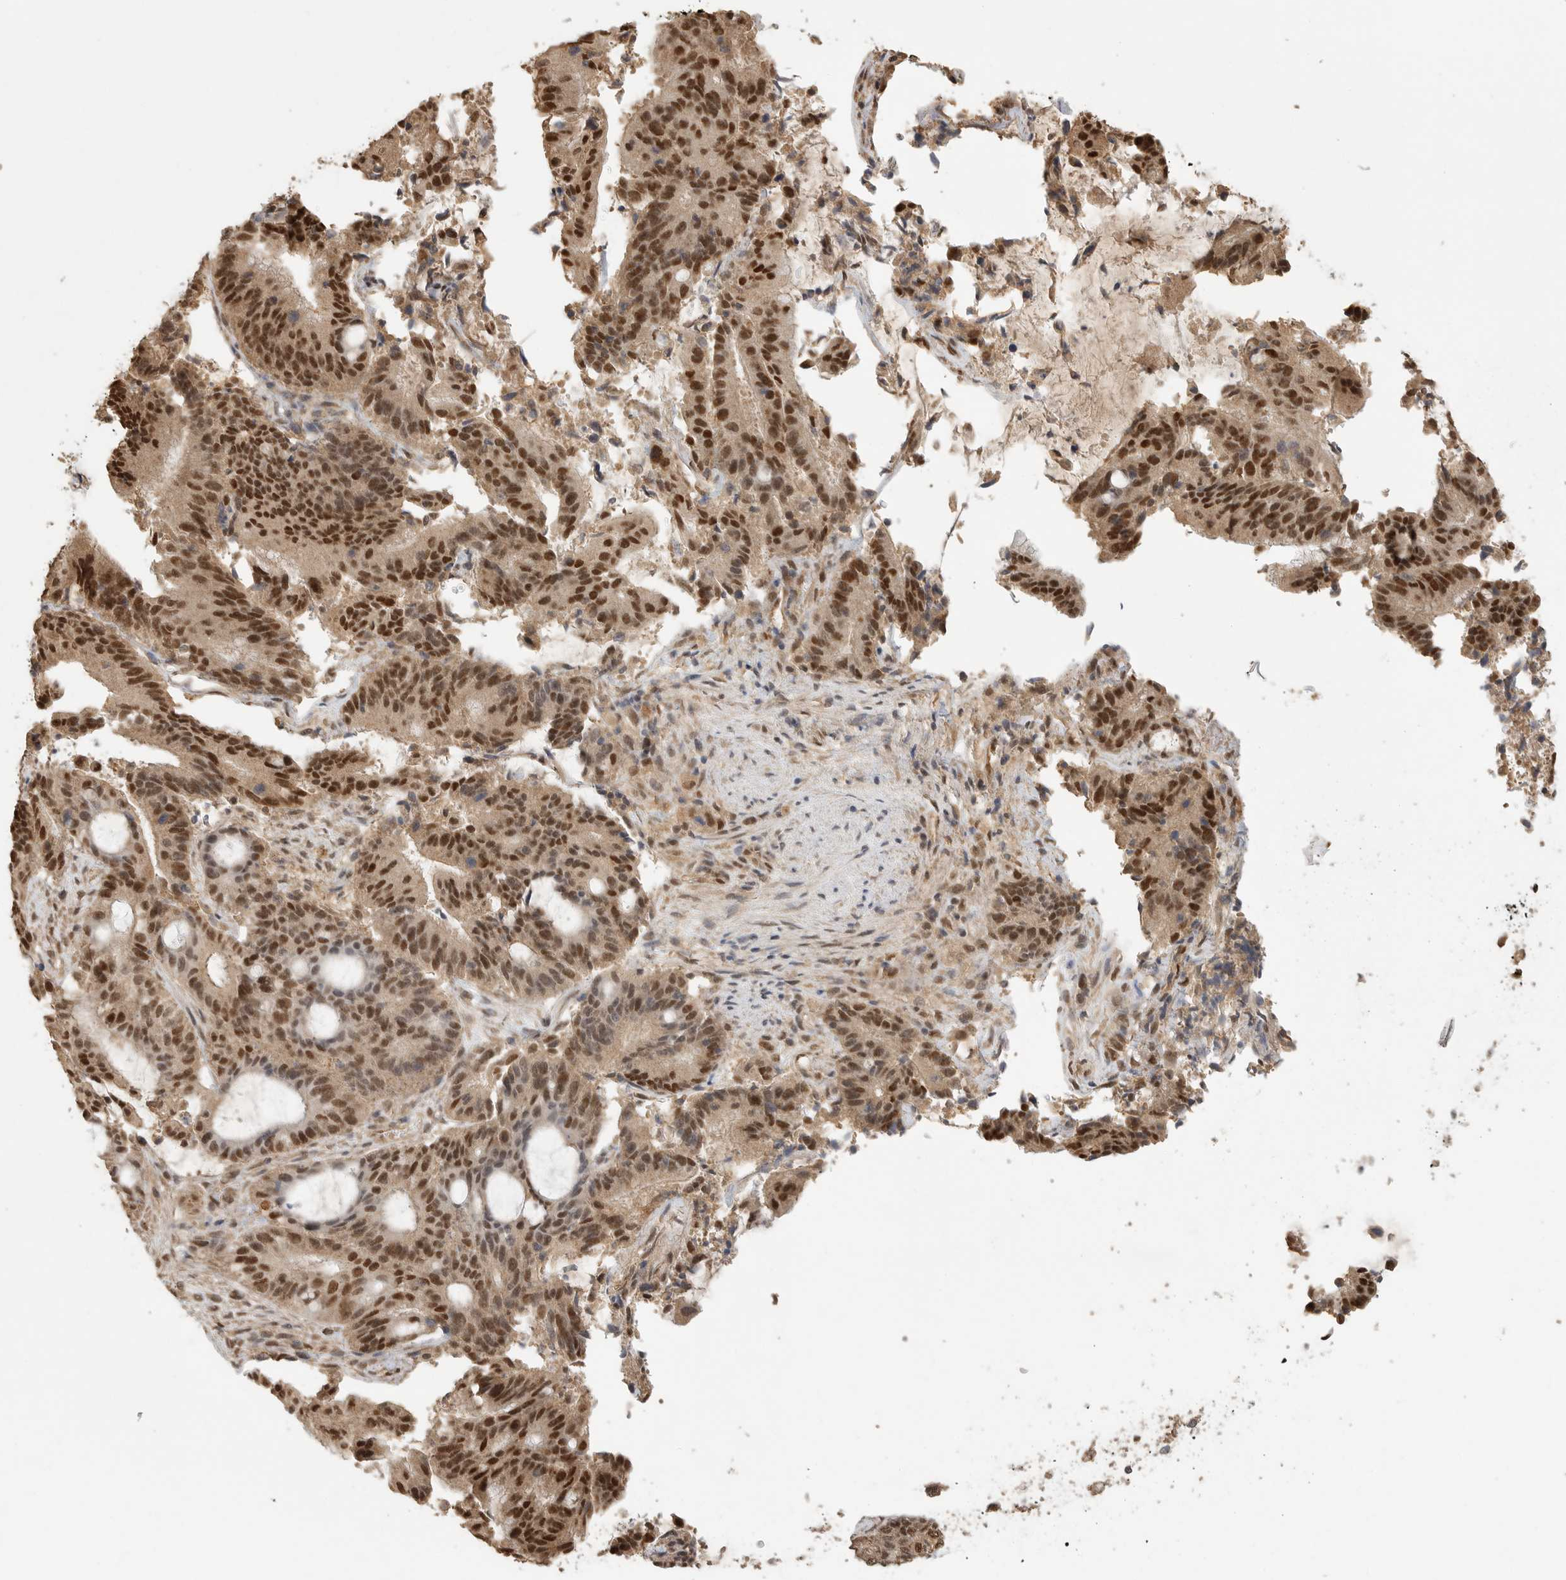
{"staining": {"intensity": "strong", "quantity": ">75%", "location": "nuclear"}, "tissue": "liver cancer", "cell_type": "Tumor cells", "image_type": "cancer", "snomed": [{"axis": "morphology", "description": "Normal tissue, NOS"}, {"axis": "morphology", "description": "Cholangiocarcinoma"}, {"axis": "topography", "description": "Liver"}, {"axis": "topography", "description": "Peripheral nerve tissue"}], "caption": "Protein expression analysis of human cholangiocarcinoma (liver) reveals strong nuclear positivity in about >75% of tumor cells. The protein of interest is shown in brown color, while the nuclei are stained blue.", "gene": "DFFA", "patient": {"sex": "female", "age": 73}}